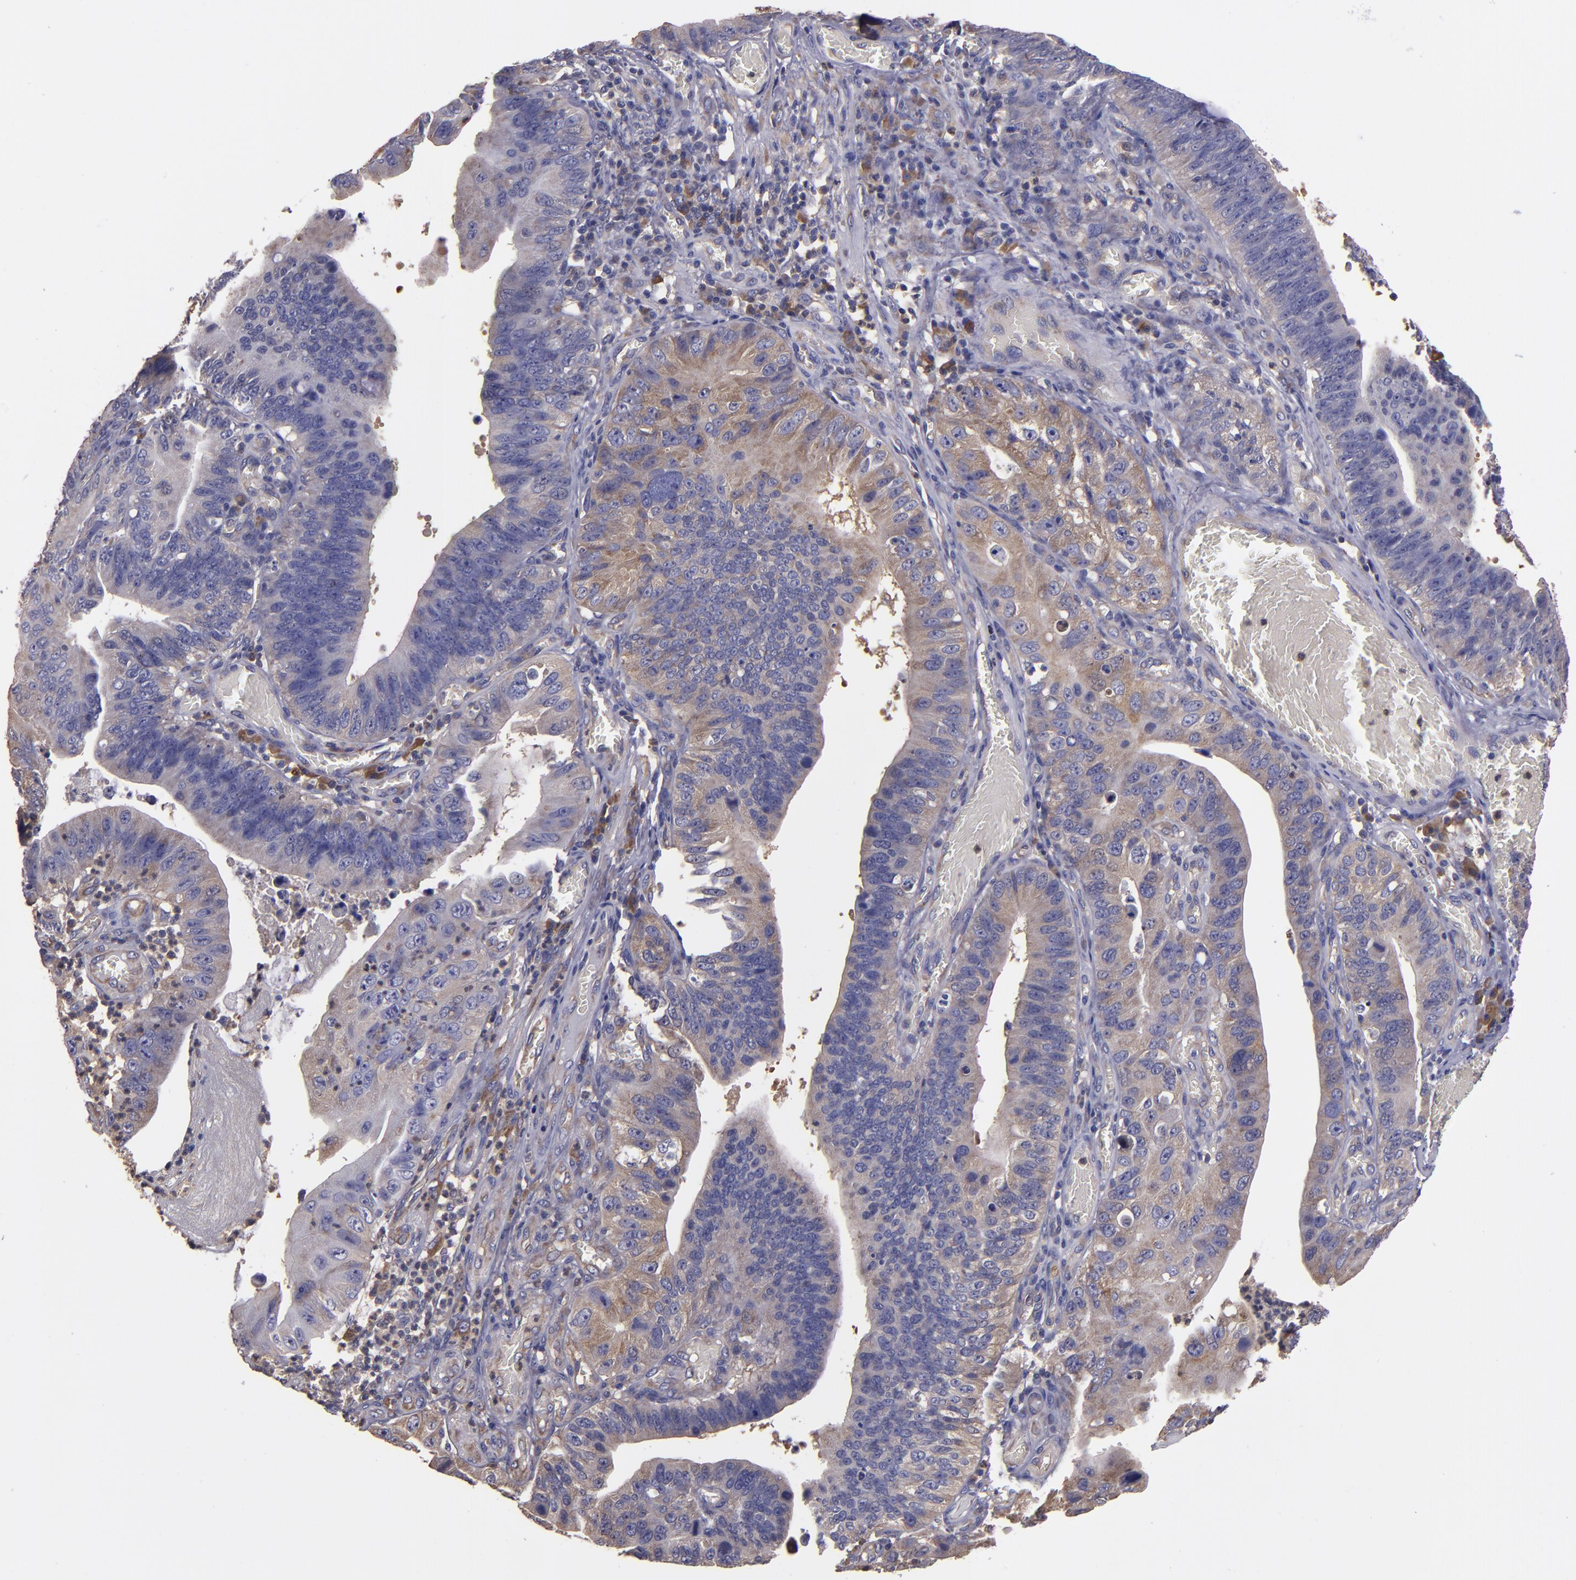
{"staining": {"intensity": "moderate", "quantity": "25%-75%", "location": "cytoplasmic/membranous"}, "tissue": "stomach cancer", "cell_type": "Tumor cells", "image_type": "cancer", "snomed": [{"axis": "morphology", "description": "Adenocarcinoma, NOS"}, {"axis": "topography", "description": "Stomach"}, {"axis": "topography", "description": "Gastric cardia"}], "caption": "A micrograph of stomach cancer (adenocarcinoma) stained for a protein exhibits moderate cytoplasmic/membranous brown staining in tumor cells. (DAB (3,3'-diaminobenzidine) IHC, brown staining for protein, blue staining for nuclei).", "gene": "CARS1", "patient": {"sex": "male", "age": 59}}